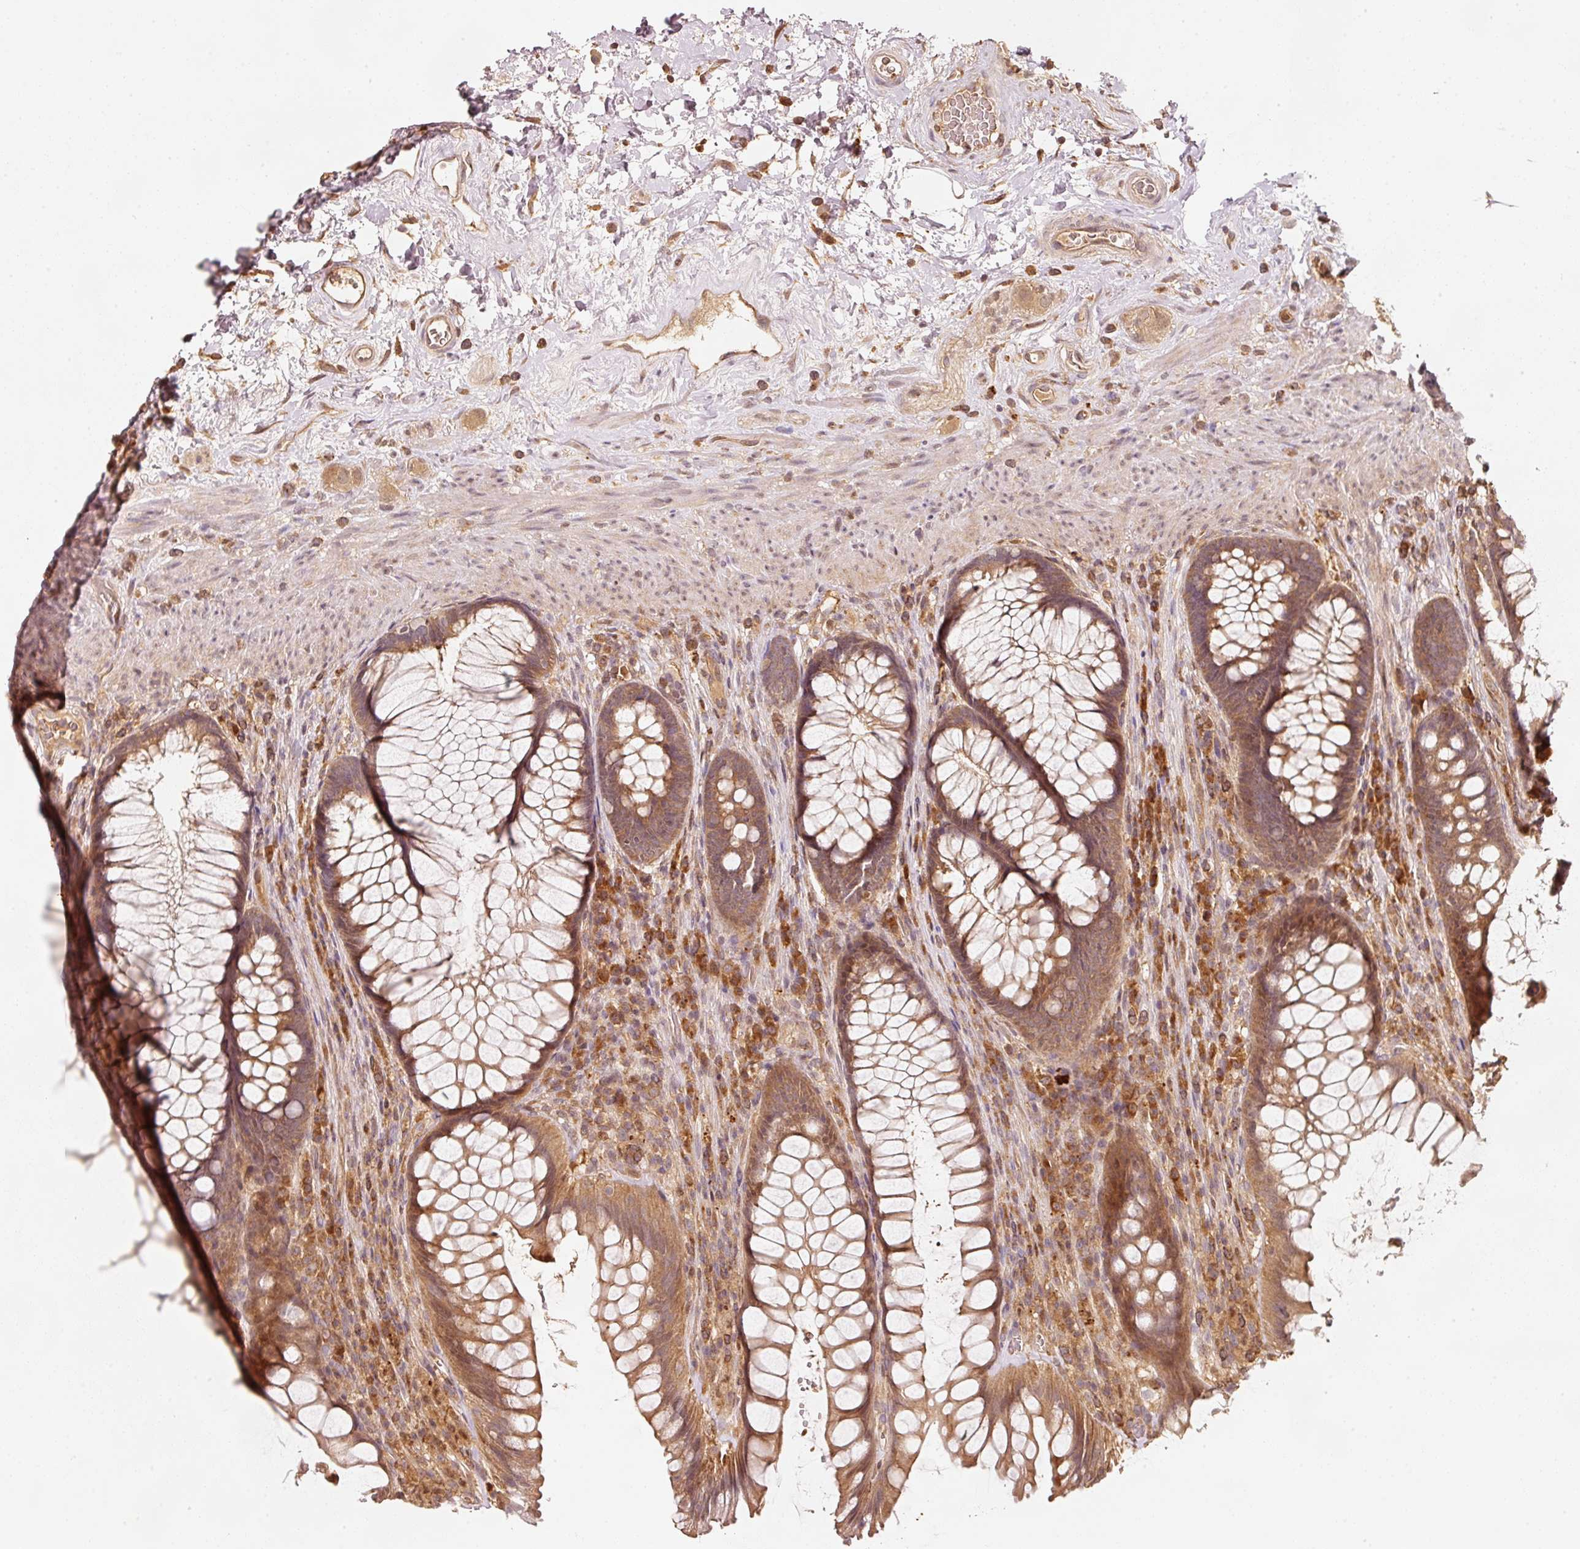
{"staining": {"intensity": "moderate", "quantity": ">75%", "location": "cytoplasmic/membranous"}, "tissue": "rectum", "cell_type": "Glandular cells", "image_type": "normal", "snomed": [{"axis": "morphology", "description": "Normal tissue, NOS"}, {"axis": "topography", "description": "Rectum"}], "caption": "IHC histopathology image of normal human rectum stained for a protein (brown), which demonstrates medium levels of moderate cytoplasmic/membranous staining in about >75% of glandular cells.", "gene": "RRAS2", "patient": {"sex": "male", "age": 53}}